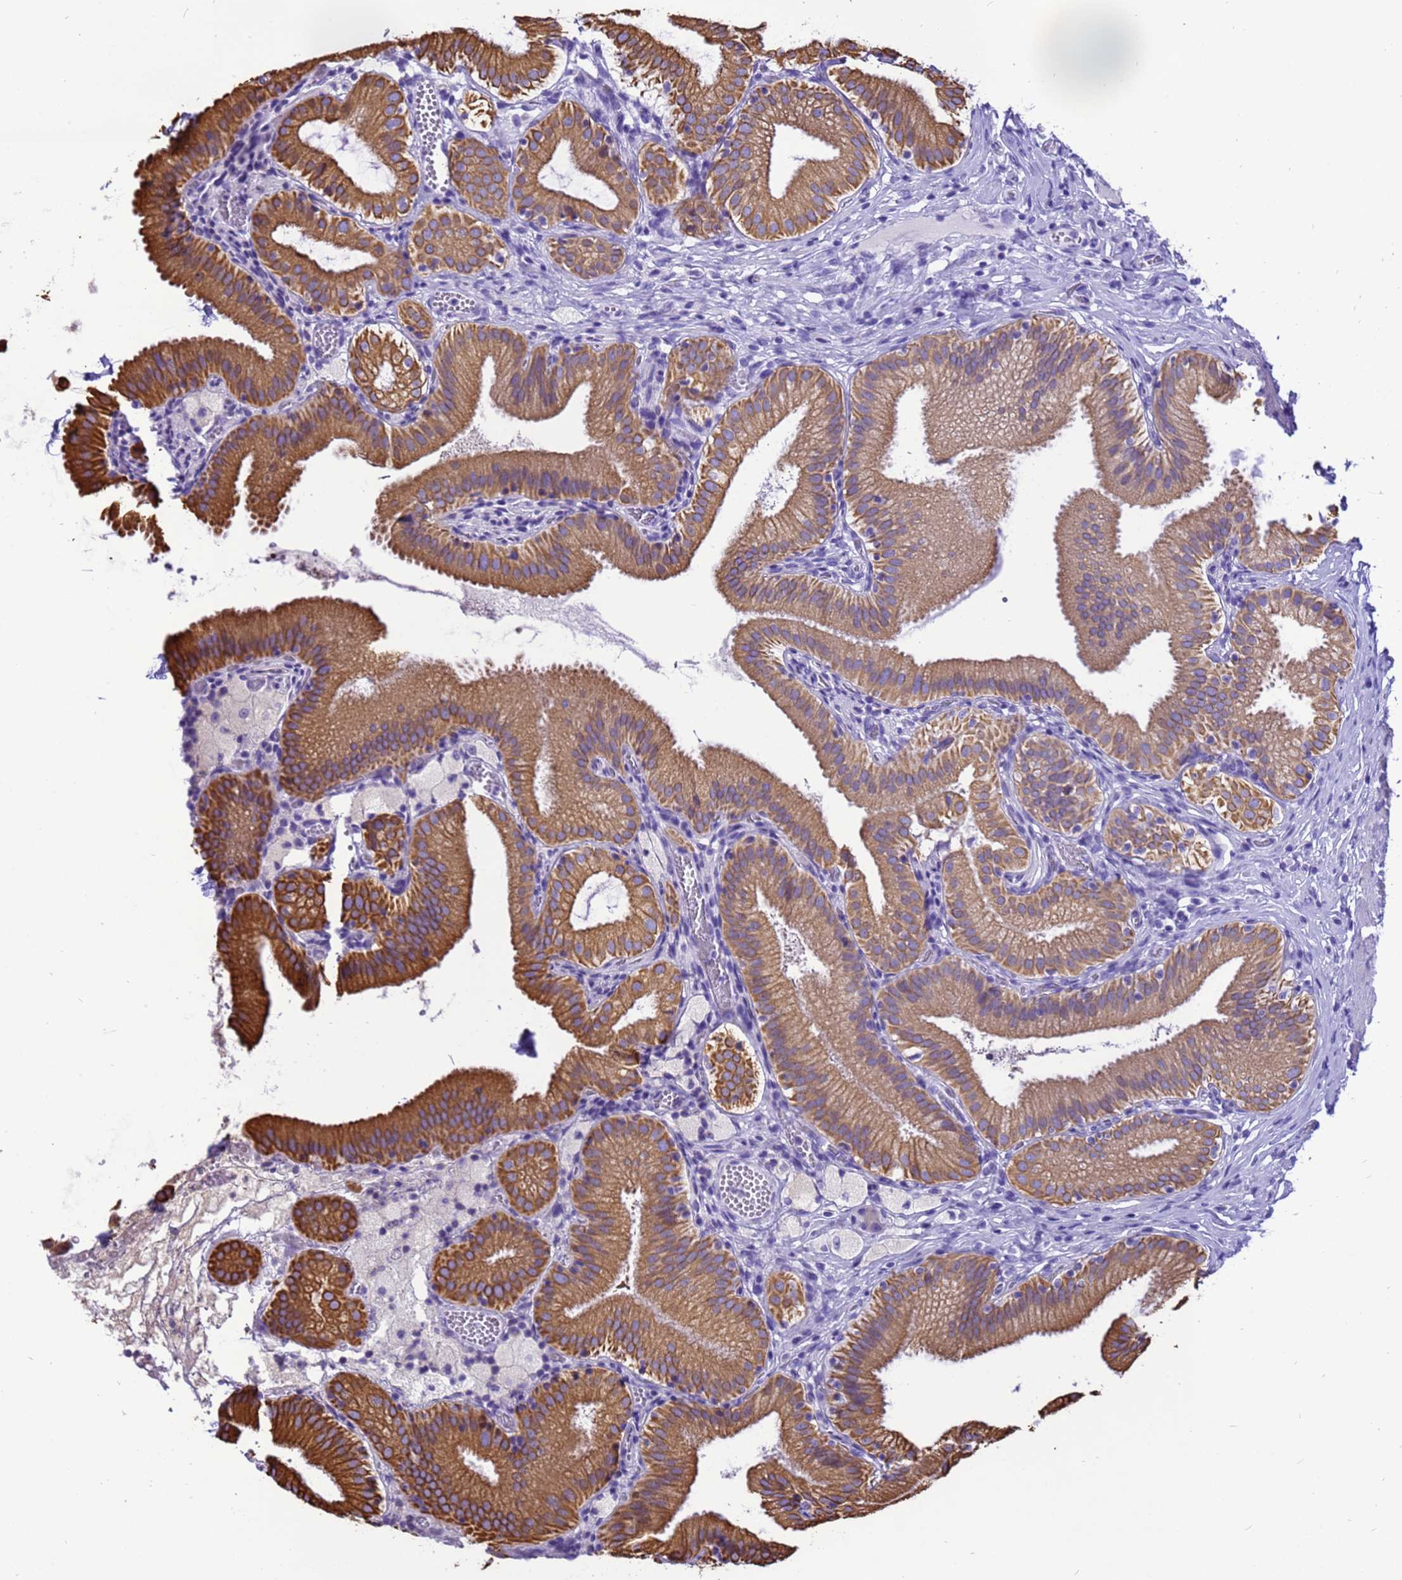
{"staining": {"intensity": "strong", "quantity": ">75%", "location": "cytoplasmic/membranous"}, "tissue": "gallbladder", "cell_type": "Glandular cells", "image_type": "normal", "snomed": [{"axis": "morphology", "description": "Normal tissue, NOS"}, {"axis": "topography", "description": "Gallbladder"}], "caption": "High-power microscopy captured an immunohistochemistry image of unremarkable gallbladder, revealing strong cytoplasmic/membranous positivity in about >75% of glandular cells. (DAB = brown stain, brightfield microscopy at high magnification).", "gene": "PIEZO2", "patient": {"sex": "male", "age": 54}}